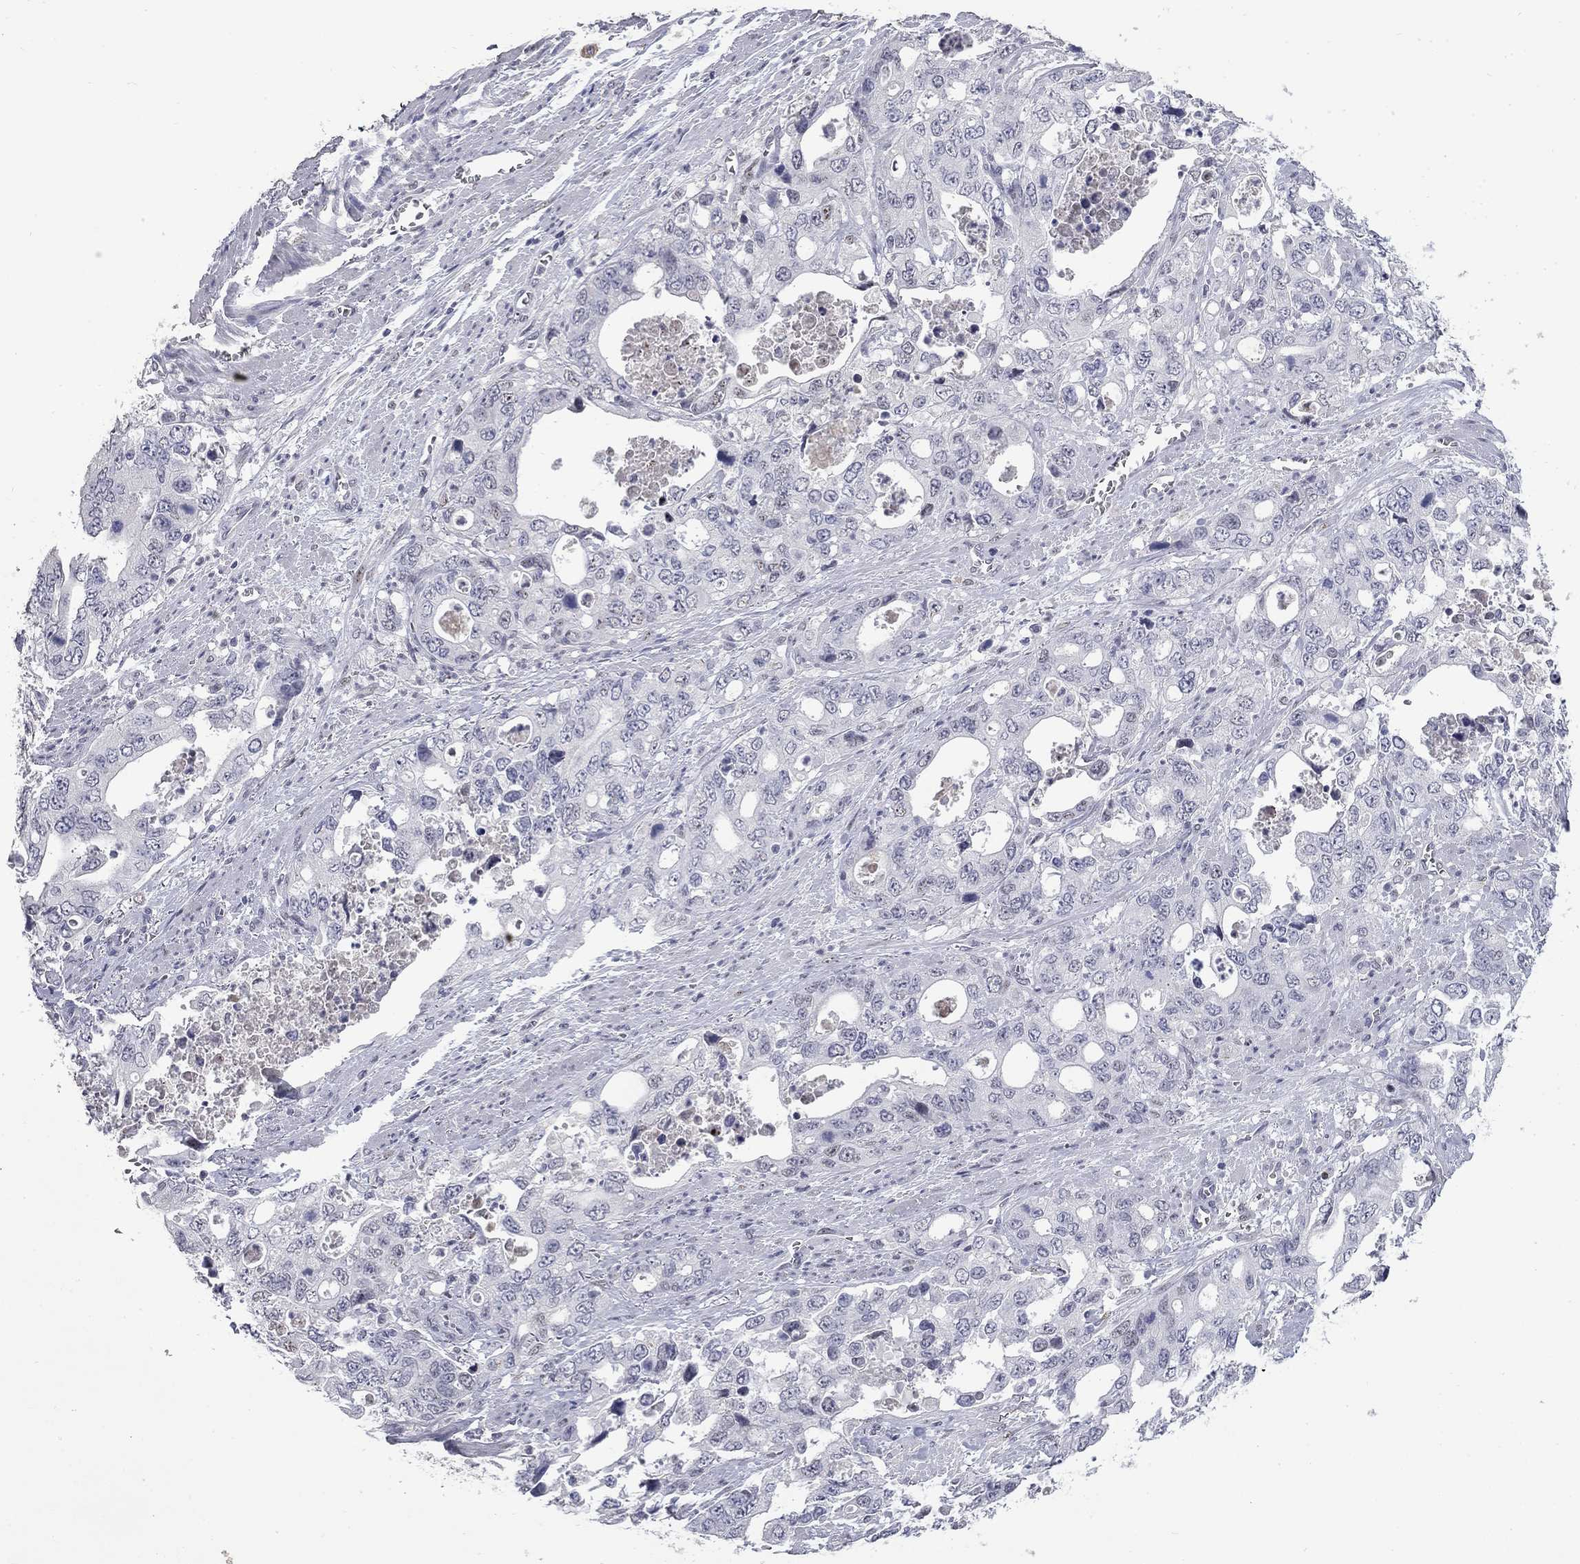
{"staining": {"intensity": "negative", "quantity": "none", "location": "none"}, "tissue": "stomach cancer", "cell_type": "Tumor cells", "image_type": "cancer", "snomed": [{"axis": "morphology", "description": "Adenocarcinoma, NOS"}, {"axis": "topography", "description": "Stomach, upper"}], "caption": "High power microscopy histopathology image of an immunohistochemistry (IHC) histopathology image of adenocarcinoma (stomach), revealing no significant staining in tumor cells.", "gene": "SLC51A", "patient": {"sex": "male", "age": 74}}